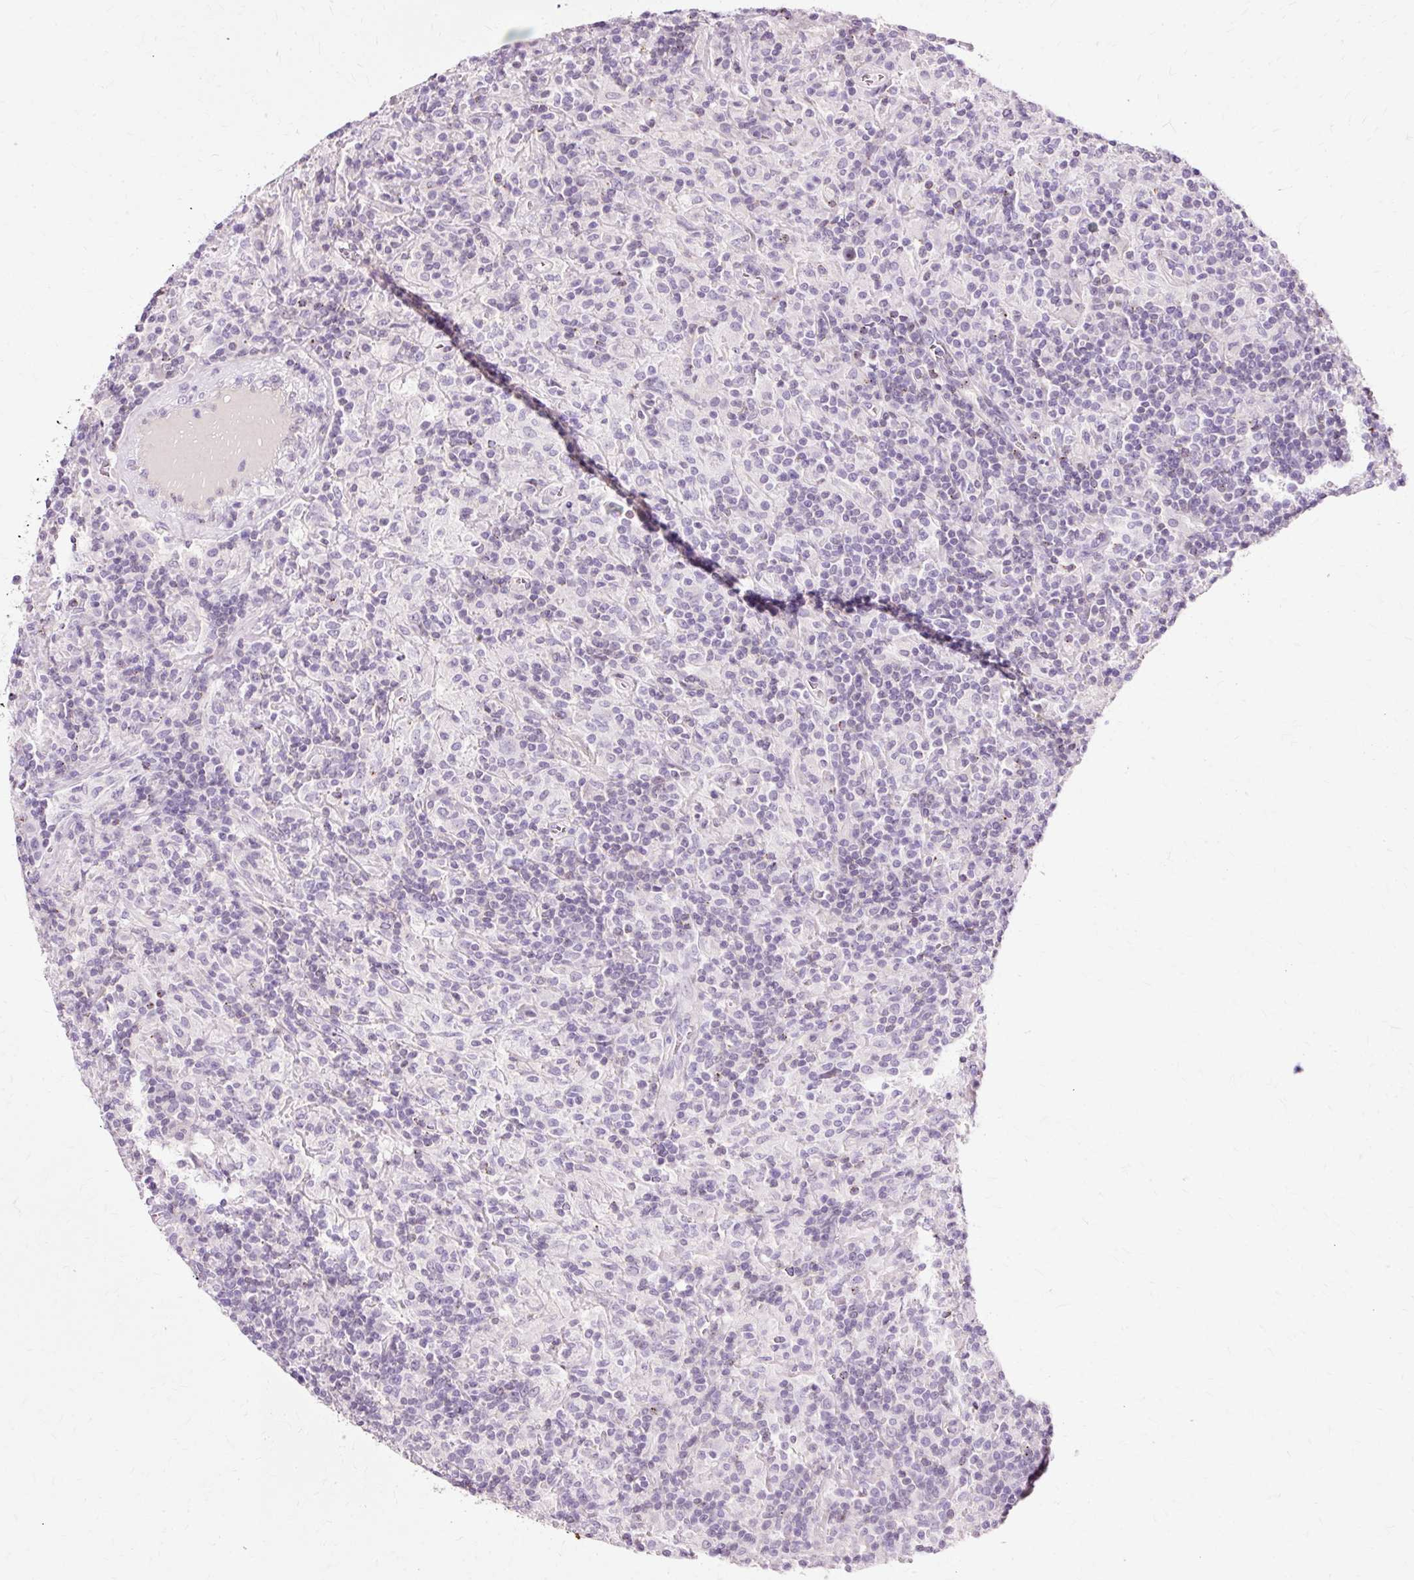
{"staining": {"intensity": "negative", "quantity": "none", "location": "none"}, "tissue": "lymphoma", "cell_type": "Tumor cells", "image_type": "cancer", "snomed": [{"axis": "morphology", "description": "Hodgkin's disease, NOS"}, {"axis": "topography", "description": "Lymph node"}], "caption": "Hodgkin's disease was stained to show a protein in brown. There is no significant positivity in tumor cells.", "gene": "VN1R2", "patient": {"sex": "male", "age": 70}}